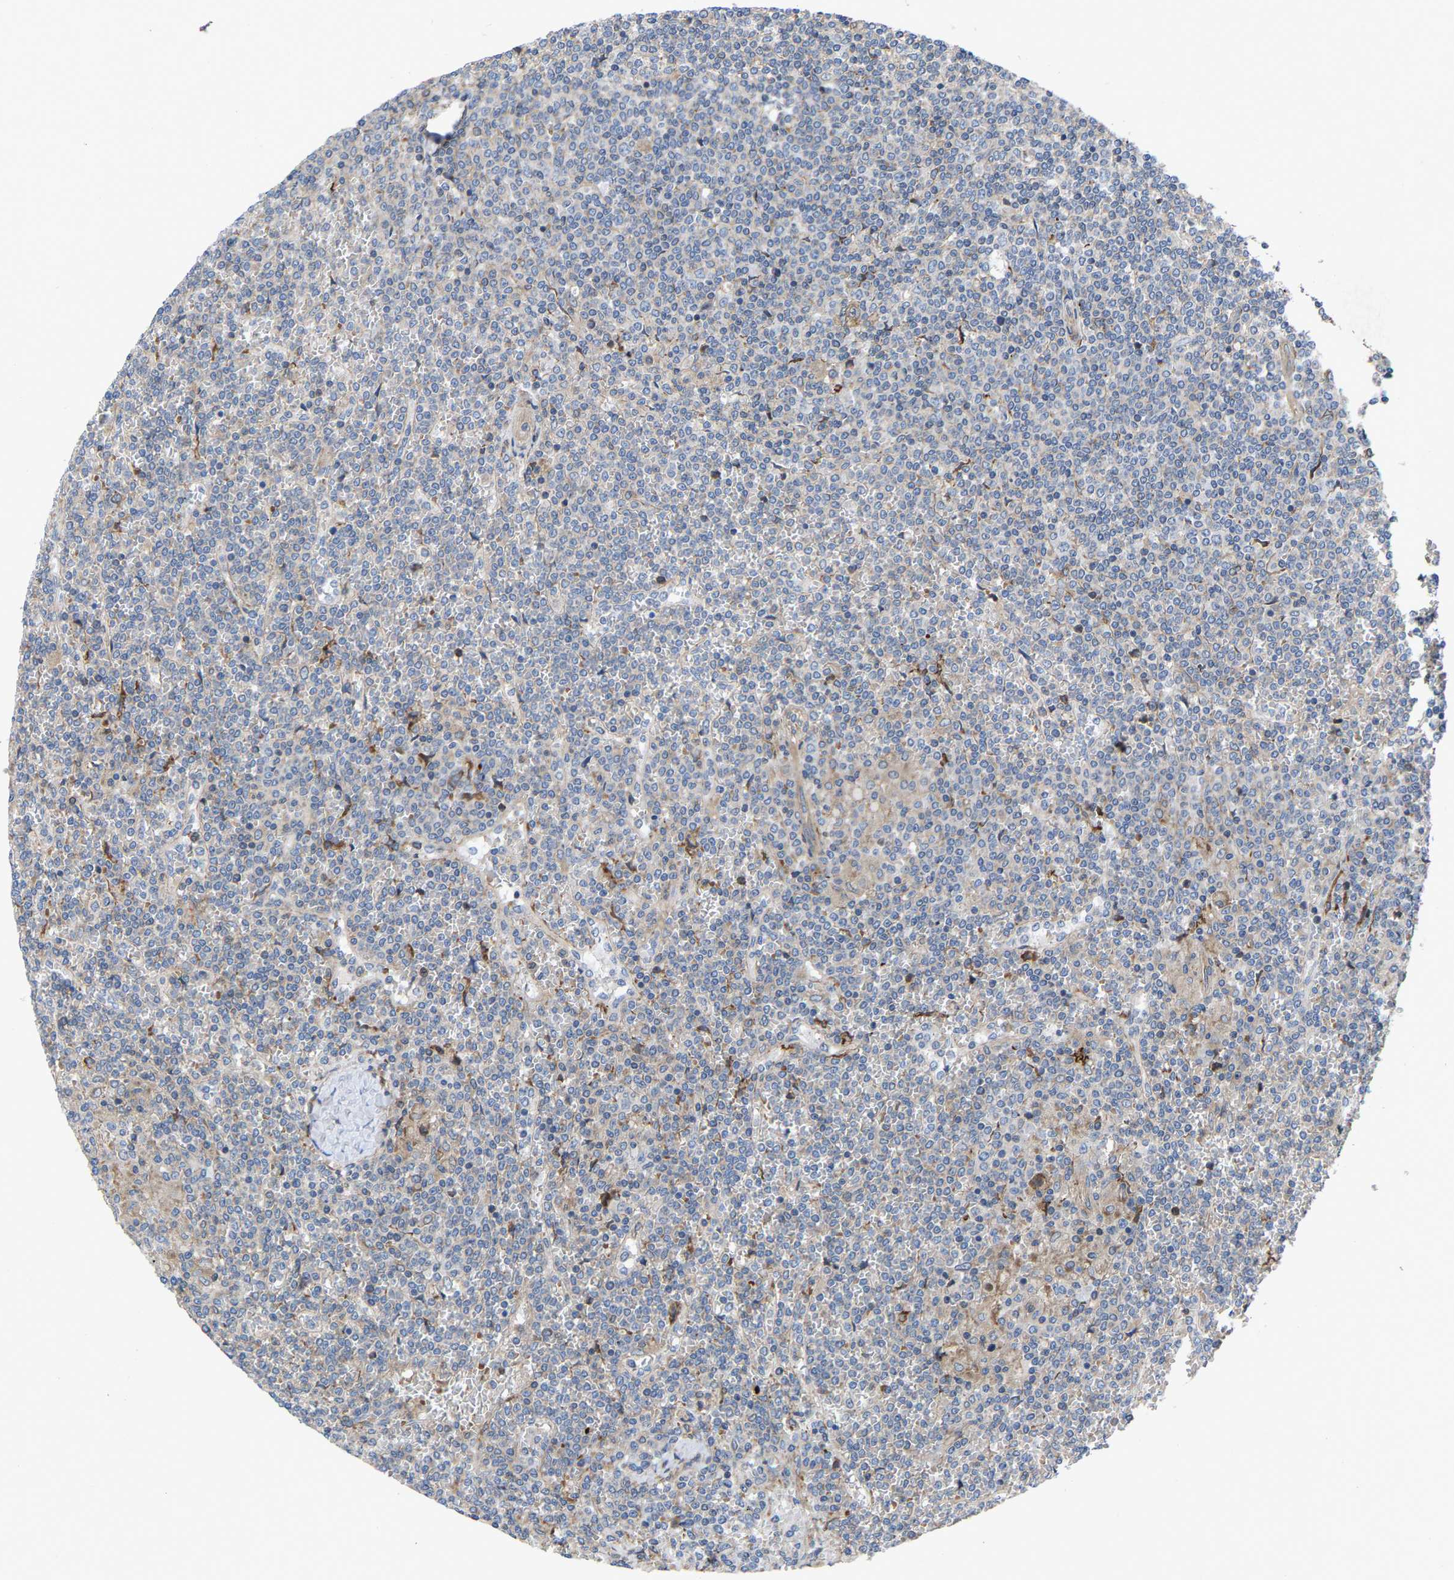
{"staining": {"intensity": "negative", "quantity": "none", "location": "none"}, "tissue": "lymphoma", "cell_type": "Tumor cells", "image_type": "cancer", "snomed": [{"axis": "morphology", "description": "Malignant lymphoma, non-Hodgkin's type, Low grade"}, {"axis": "topography", "description": "Spleen"}], "caption": "A histopathology image of lymphoma stained for a protein demonstrates no brown staining in tumor cells.", "gene": "TOR1B", "patient": {"sex": "female", "age": 19}}